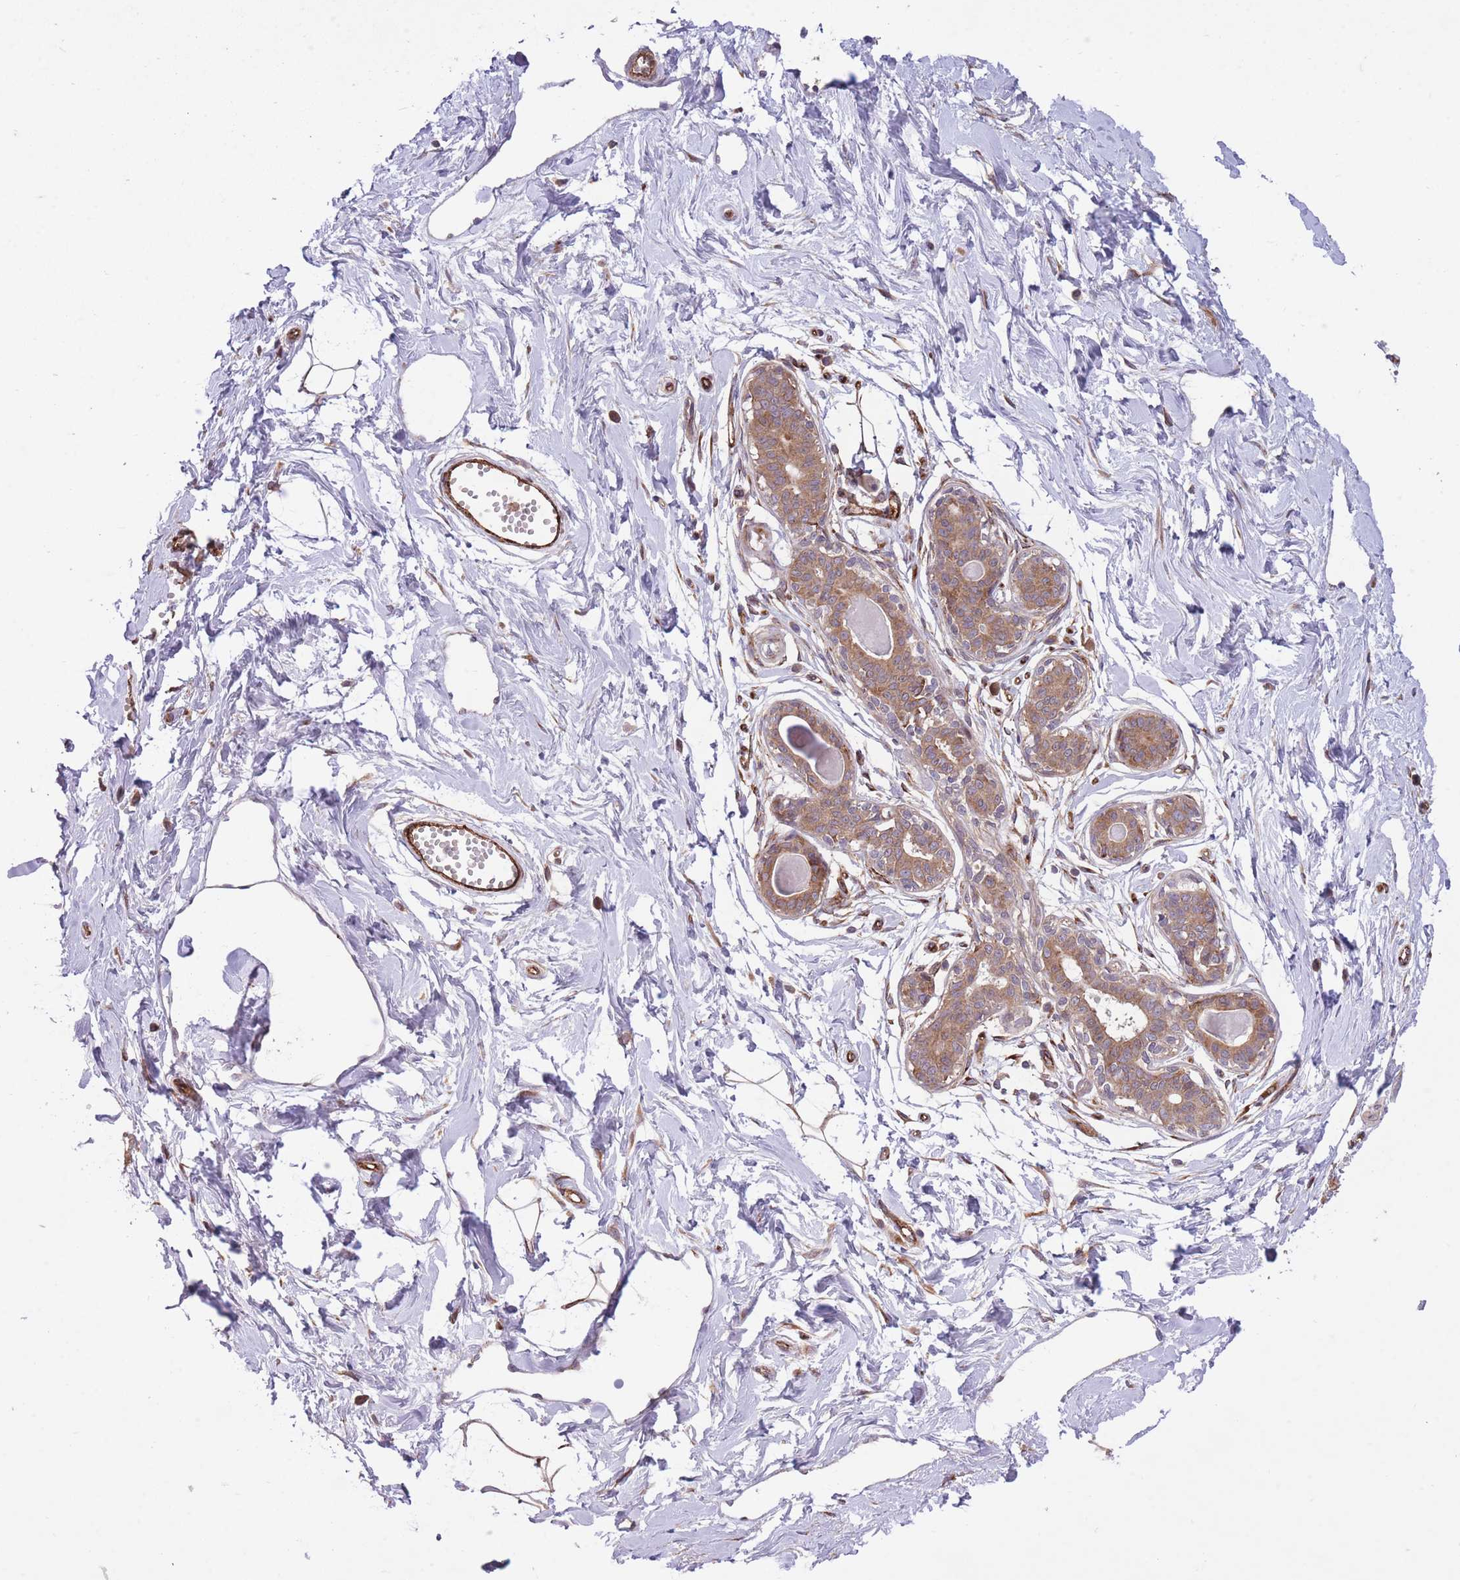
{"staining": {"intensity": "moderate", "quantity": "<25%", "location": "cytoplasmic/membranous"}, "tissue": "breast", "cell_type": "Adipocytes", "image_type": "normal", "snomed": [{"axis": "morphology", "description": "Normal tissue, NOS"}, {"axis": "topography", "description": "Breast"}], "caption": "An image of human breast stained for a protein reveals moderate cytoplasmic/membranous brown staining in adipocytes.", "gene": "CISH", "patient": {"sex": "female", "age": 45}}